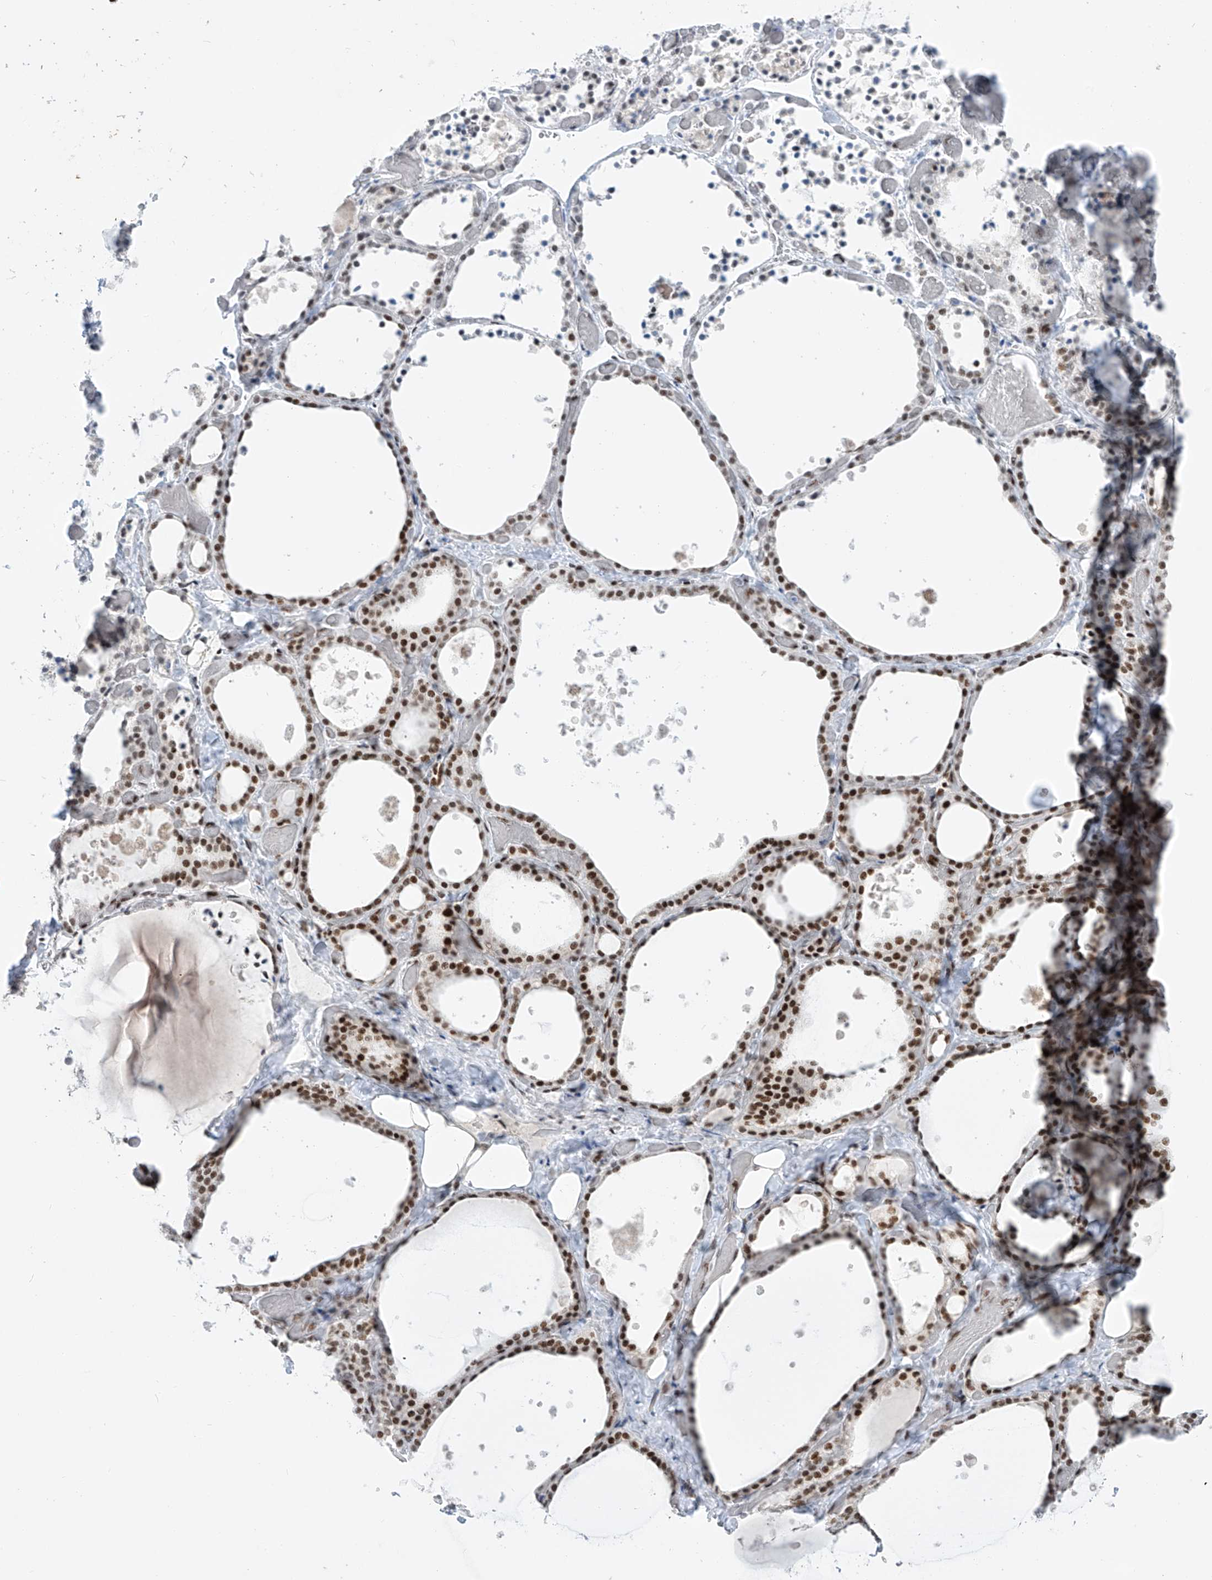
{"staining": {"intensity": "strong", "quantity": ">75%", "location": "nuclear"}, "tissue": "thyroid gland", "cell_type": "Glandular cells", "image_type": "normal", "snomed": [{"axis": "morphology", "description": "Normal tissue, NOS"}, {"axis": "topography", "description": "Thyroid gland"}], "caption": "IHC staining of unremarkable thyroid gland, which exhibits high levels of strong nuclear expression in approximately >75% of glandular cells indicating strong nuclear protein expression. The staining was performed using DAB (brown) for protein detection and nuclei were counterstained in hematoxylin (blue).", "gene": "TAF4", "patient": {"sex": "female", "age": 44}}